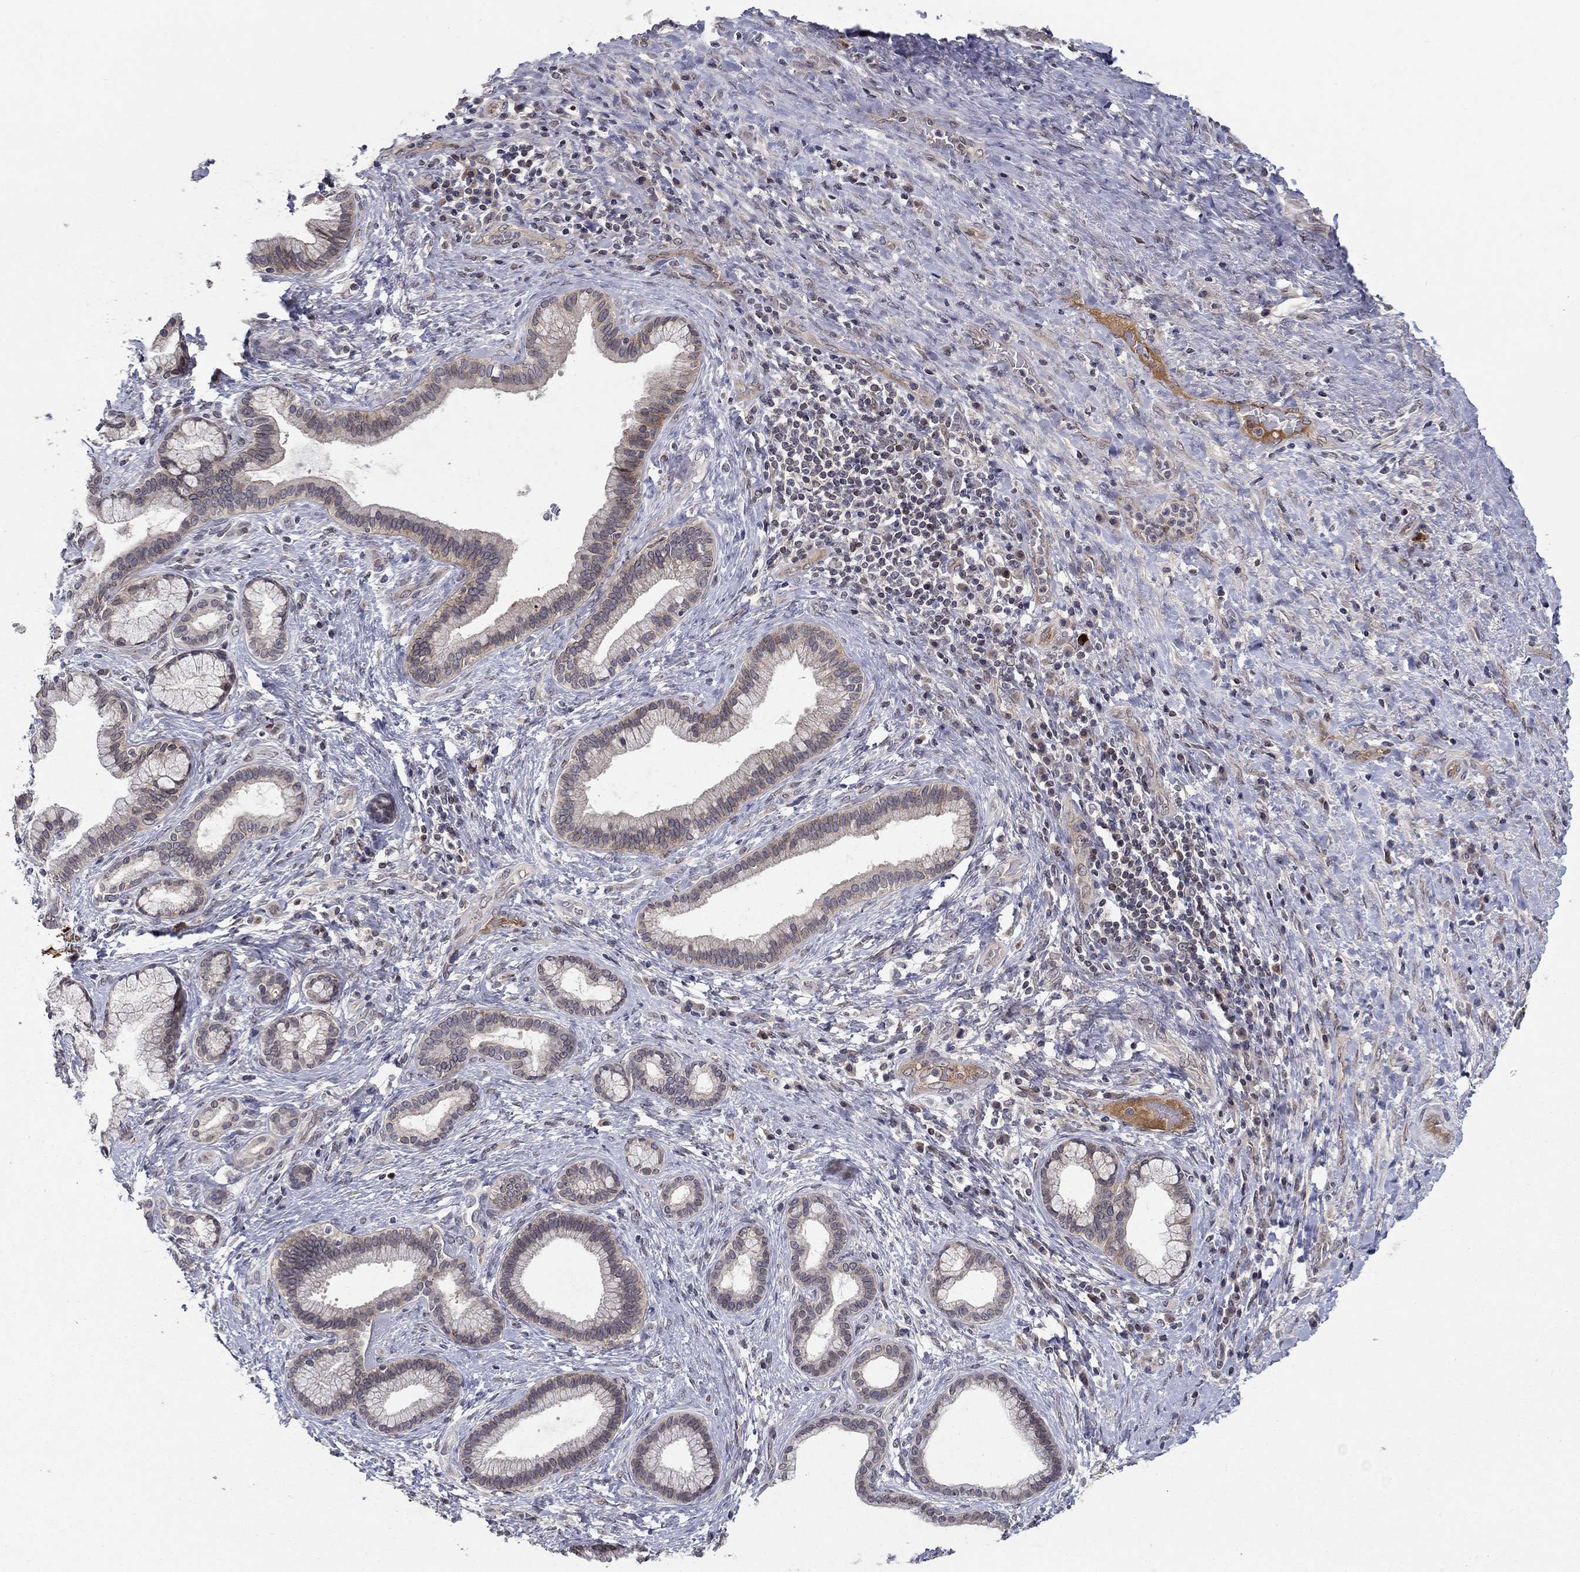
{"staining": {"intensity": "negative", "quantity": "none", "location": "none"}, "tissue": "liver cancer", "cell_type": "Tumor cells", "image_type": "cancer", "snomed": [{"axis": "morphology", "description": "Cholangiocarcinoma"}, {"axis": "topography", "description": "Liver"}], "caption": "The micrograph reveals no significant staining in tumor cells of liver cancer (cholangiocarcinoma).", "gene": "CETN3", "patient": {"sex": "female", "age": 73}}